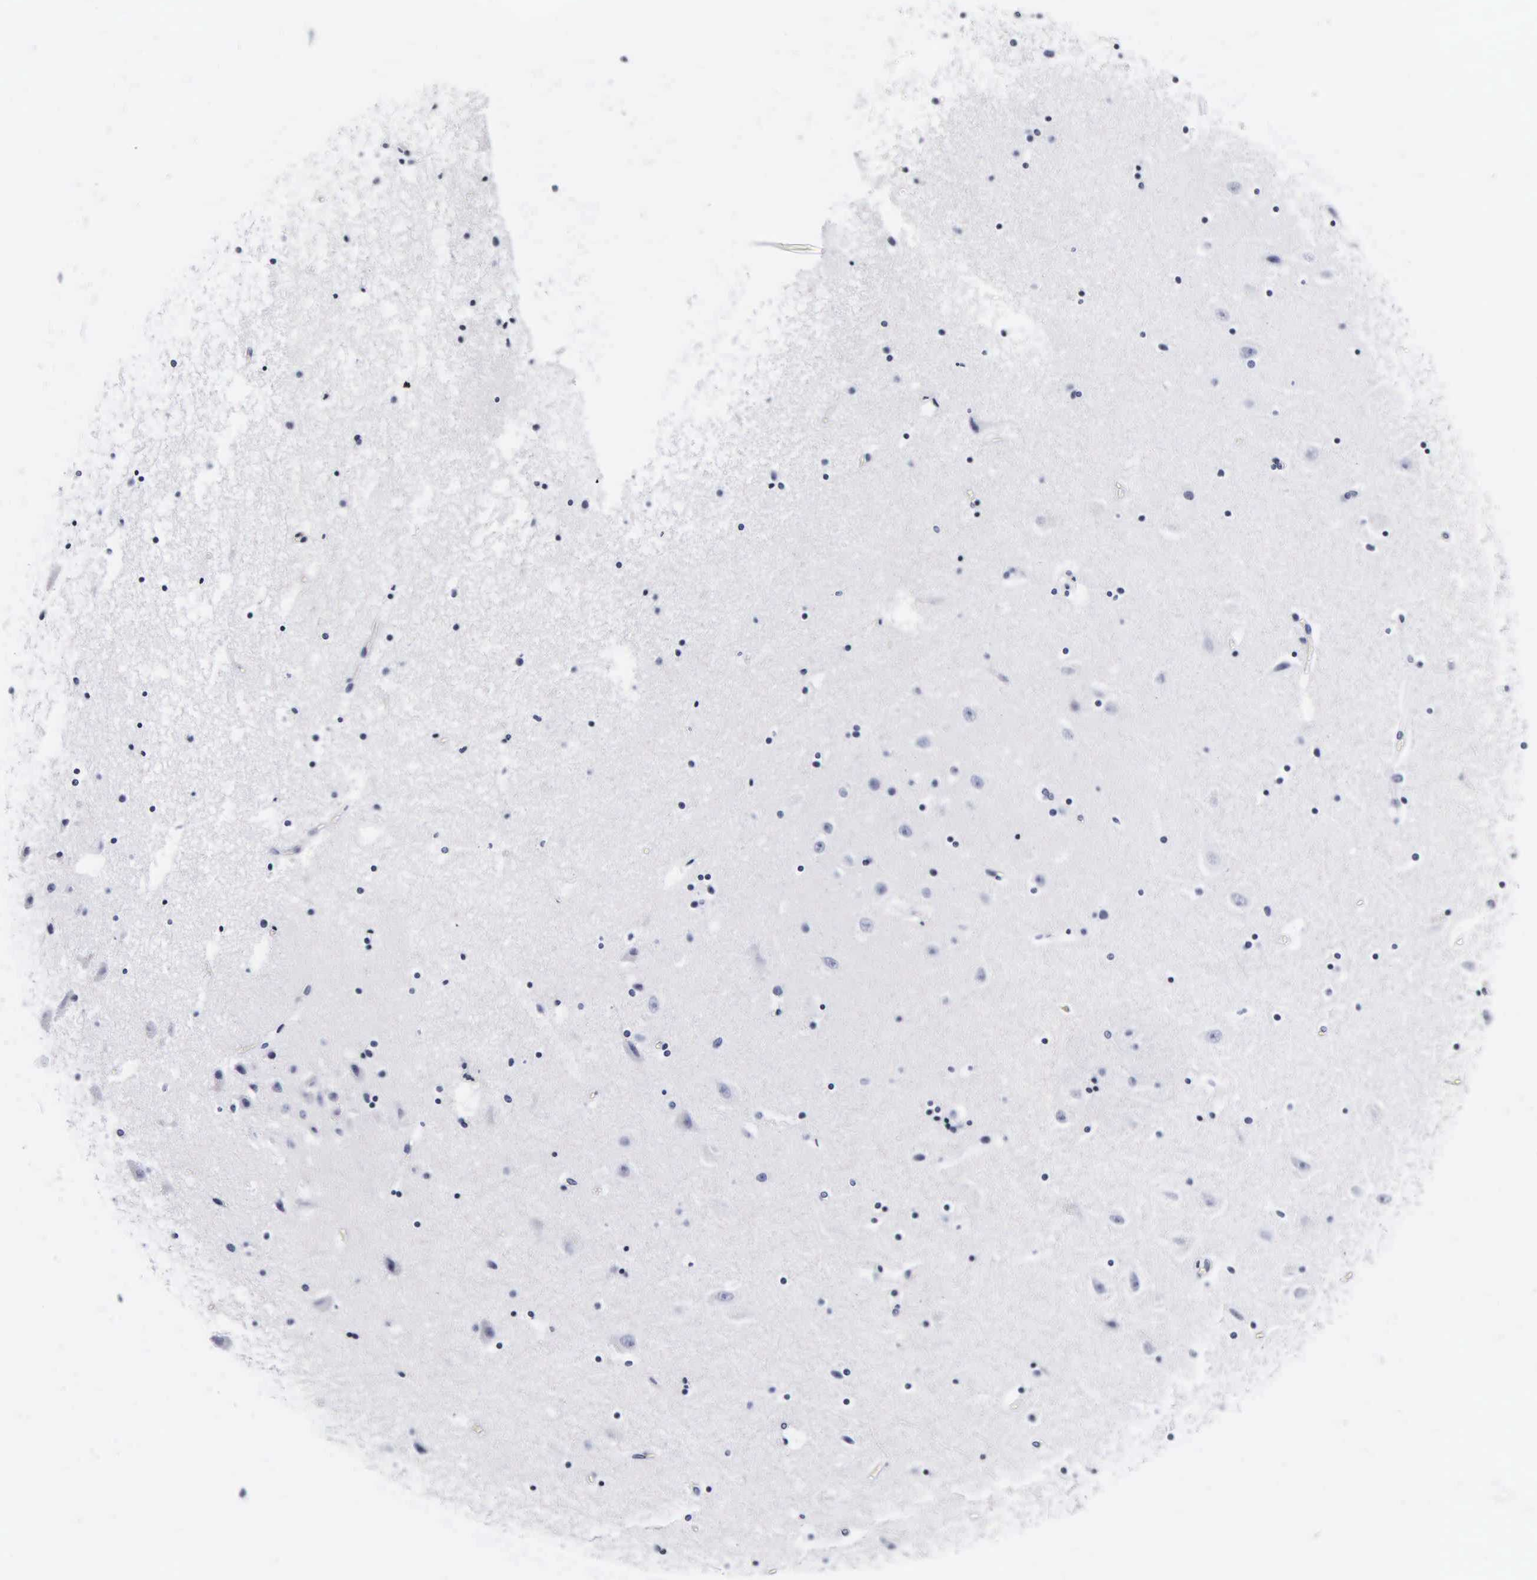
{"staining": {"intensity": "negative", "quantity": "none", "location": "none"}, "tissue": "hippocampus", "cell_type": "Glial cells", "image_type": "normal", "snomed": [{"axis": "morphology", "description": "Normal tissue, NOS"}, {"axis": "topography", "description": "Hippocampus"}], "caption": "Photomicrograph shows no protein staining in glial cells of benign hippocampus. Brightfield microscopy of immunohistochemistry stained with DAB (brown) and hematoxylin (blue), captured at high magnification.", "gene": "KRT18", "patient": {"sex": "male", "age": 45}}